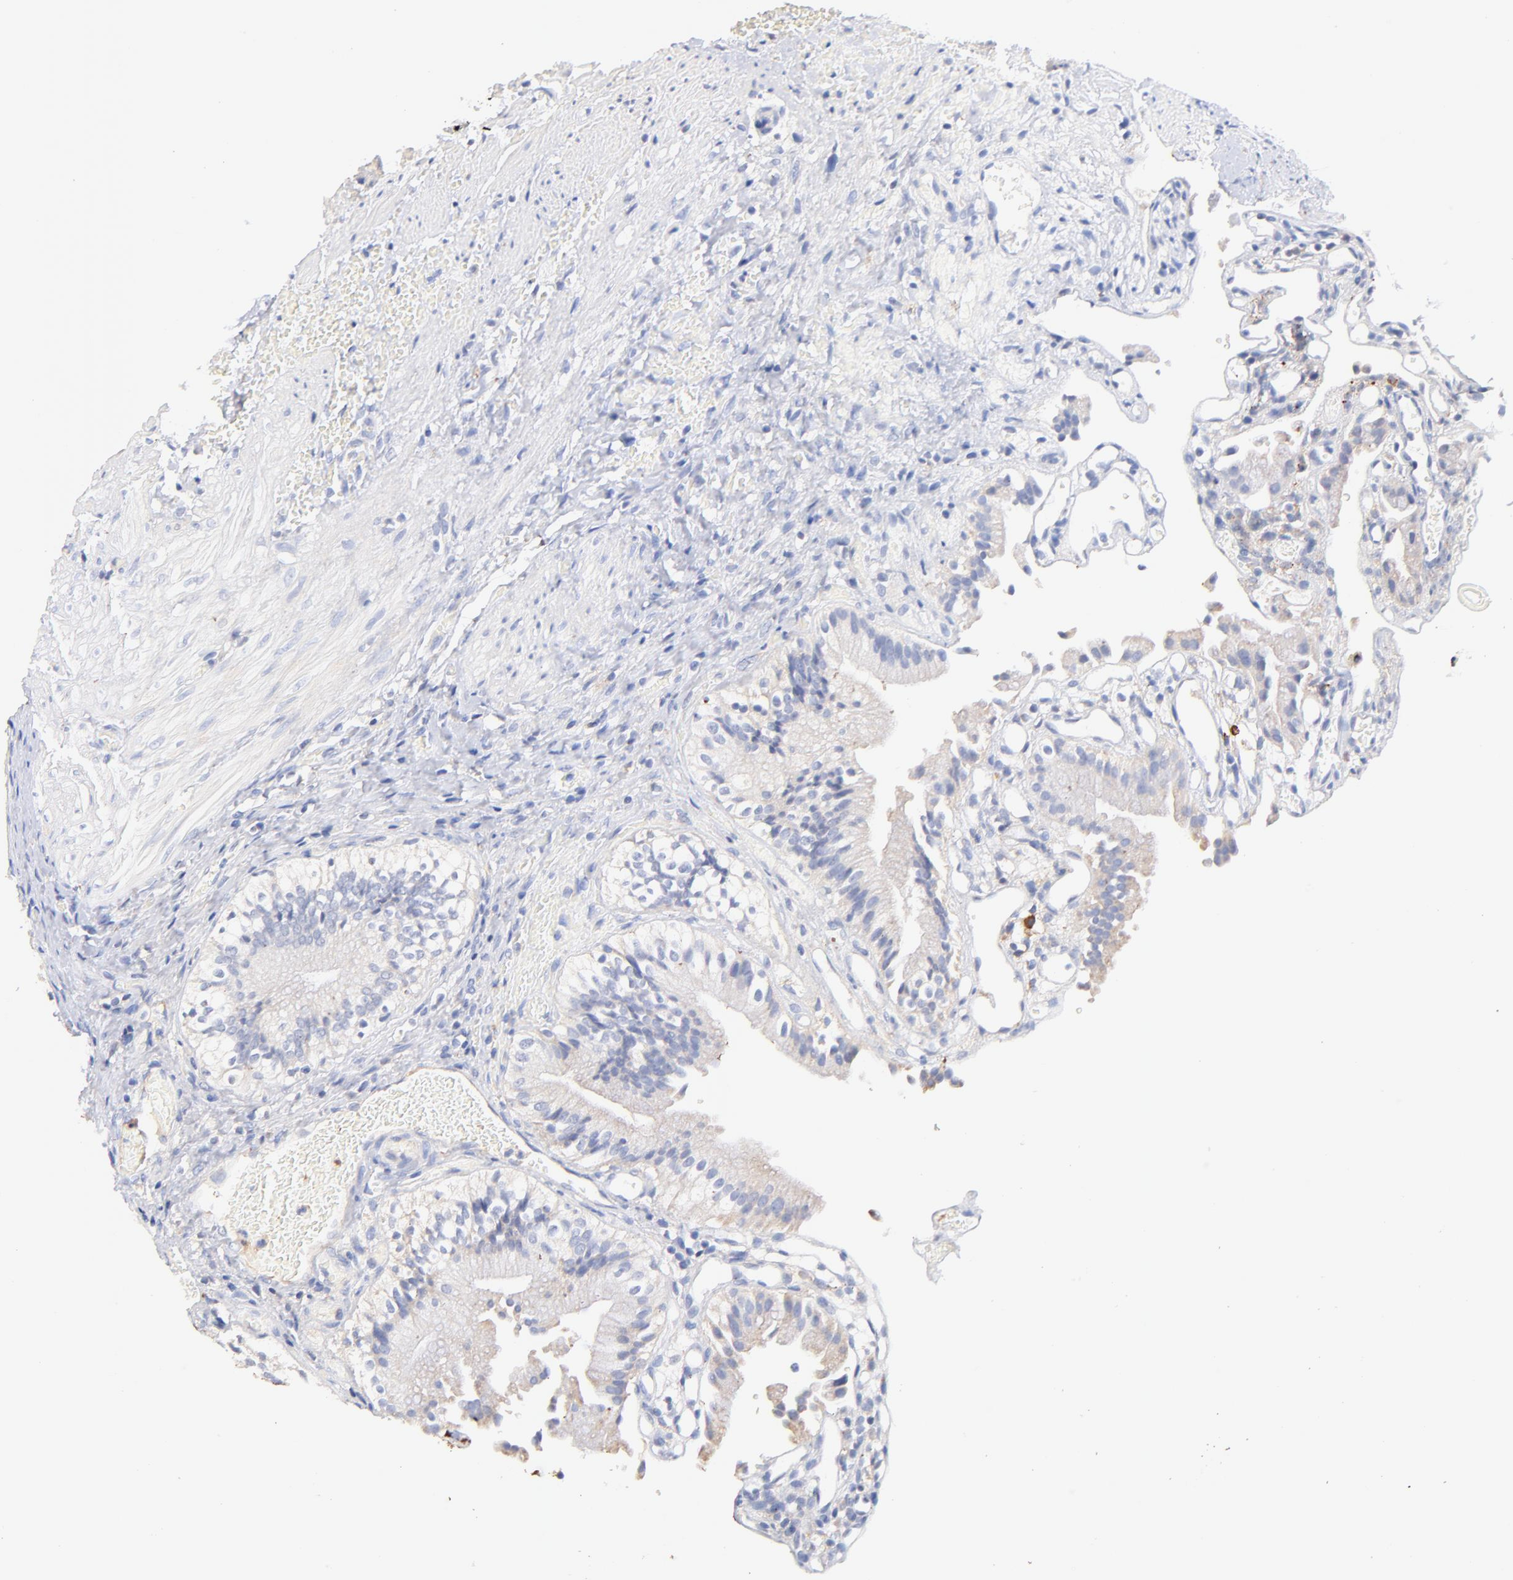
{"staining": {"intensity": "negative", "quantity": "none", "location": "none"}, "tissue": "gallbladder", "cell_type": "Glandular cells", "image_type": "normal", "snomed": [{"axis": "morphology", "description": "Normal tissue, NOS"}, {"axis": "topography", "description": "Gallbladder"}], "caption": "DAB (3,3'-diaminobenzidine) immunohistochemical staining of benign gallbladder reveals no significant expression in glandular cells.", "gene": "IGLV7", "patient": {"sex": "male", "age": 65}}